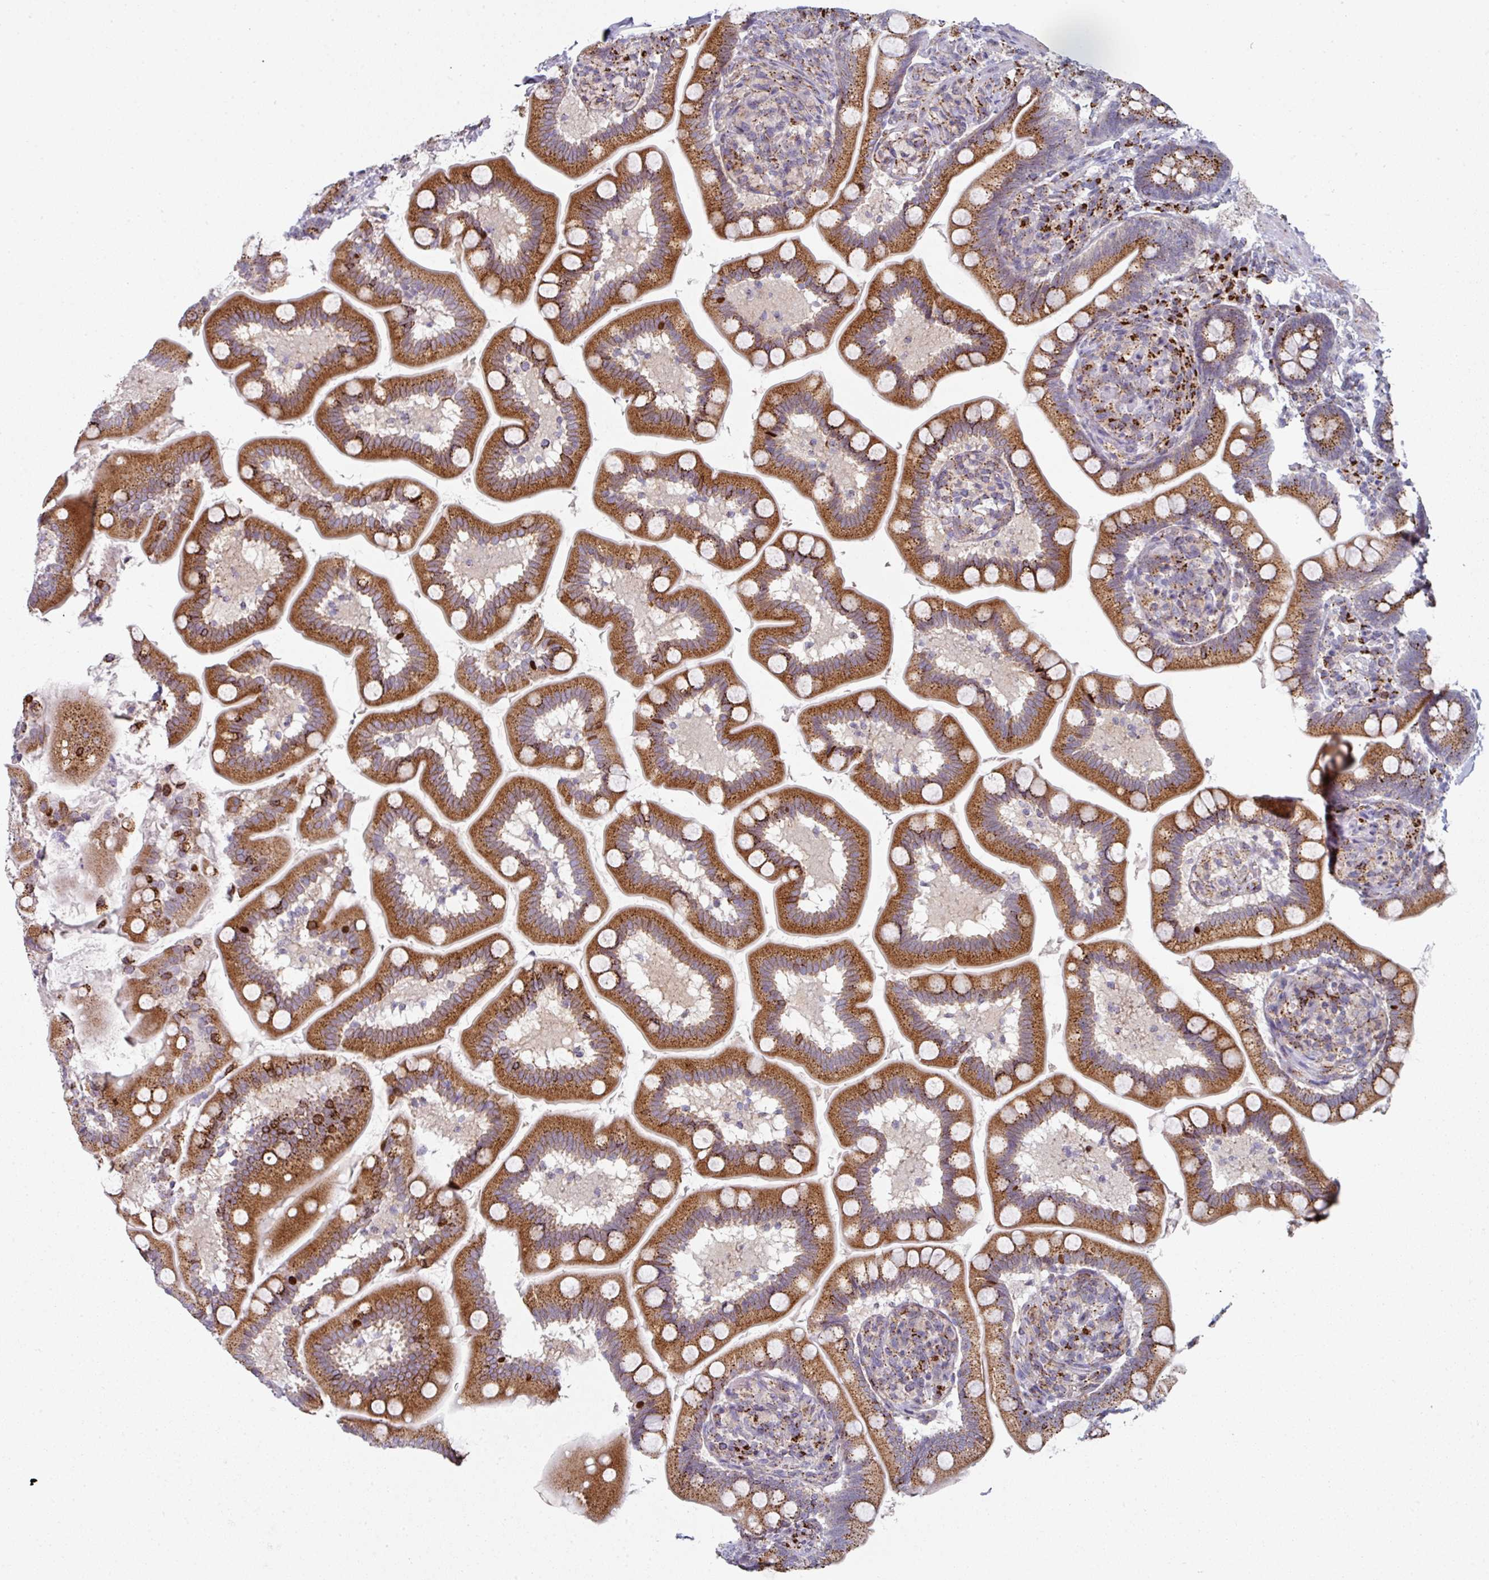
{"staining": {"intensity": "strong", "quantity": ">75%", "location": "cytoplasmic/membranous"}, "tissue": "small intestine", "cell_type": "Glandular cells", "image_type": "normal", "snomed": [{"axis": "morphology", "description": "Normal tissue, NOS"}, {"axis": "topography", "description": "Small intestine"}], "caption": "Approximately >75% of glandular cells in benign small intestine exhibit strong cytoplasmic/membranous protein positivity as visualized by brown immunohistochemical staining.", "gene": "CCDC85B", "patient": {"sex": "female", "age": 64}}